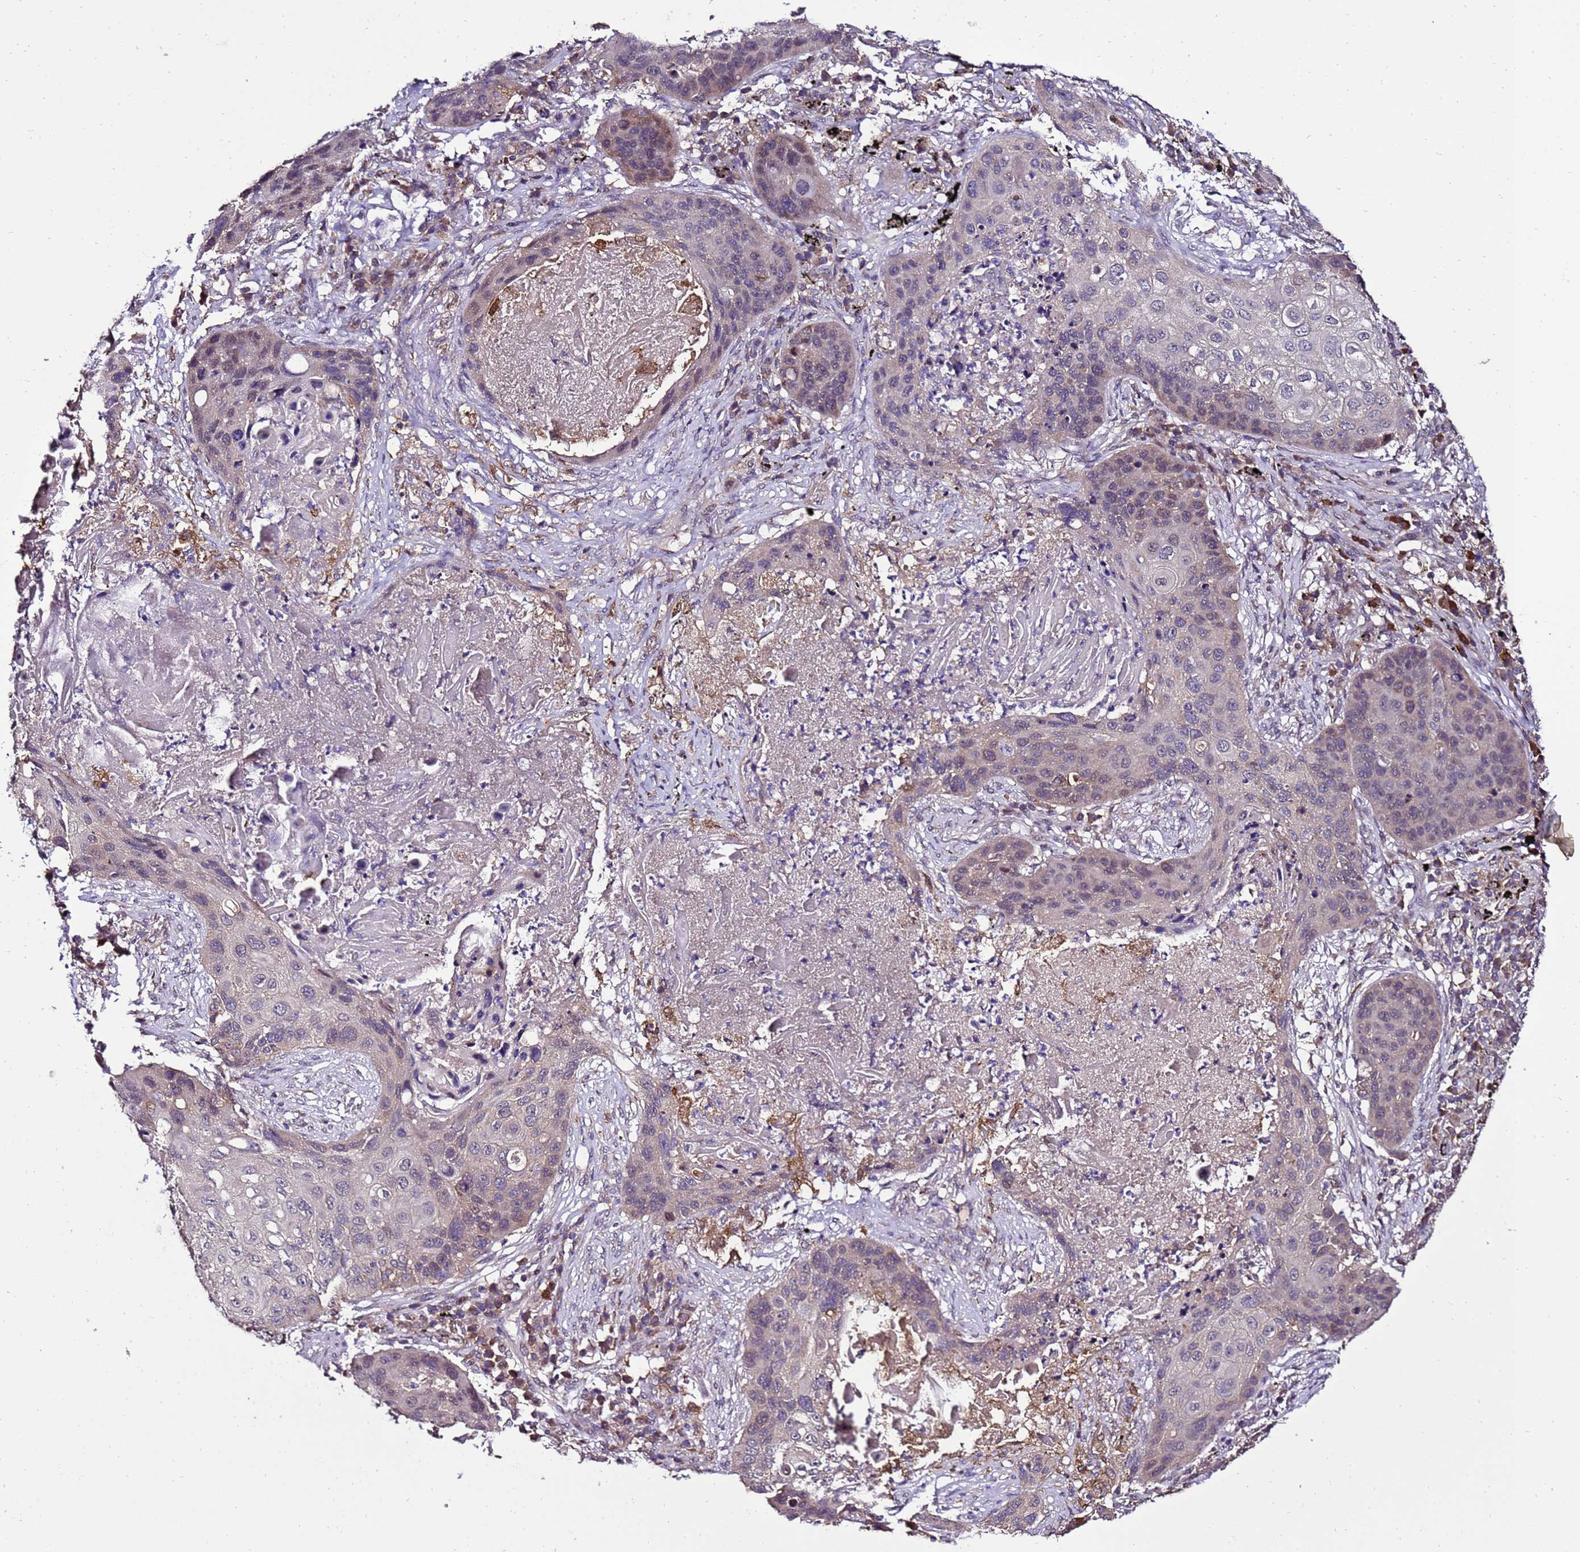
{"staining": {"intensity": "moderate", "quantity": "<25%", "location": "nuclear"}, "tissue": "lung cancer", "cell_type": "Tumor cells", "image_type": "cancer", "snomed": [{"axis": "morphology", "description": "Squamous cell carcinoma, NOS"}, {"axis": "topography", "description": "Lung"}], "caption": "Lung cancer tissue exhibits moderate nuclear expression in approximately <25% of tumor cells", "gene": "ZNF329", "patient": {"sex": "female", "age": 63}}